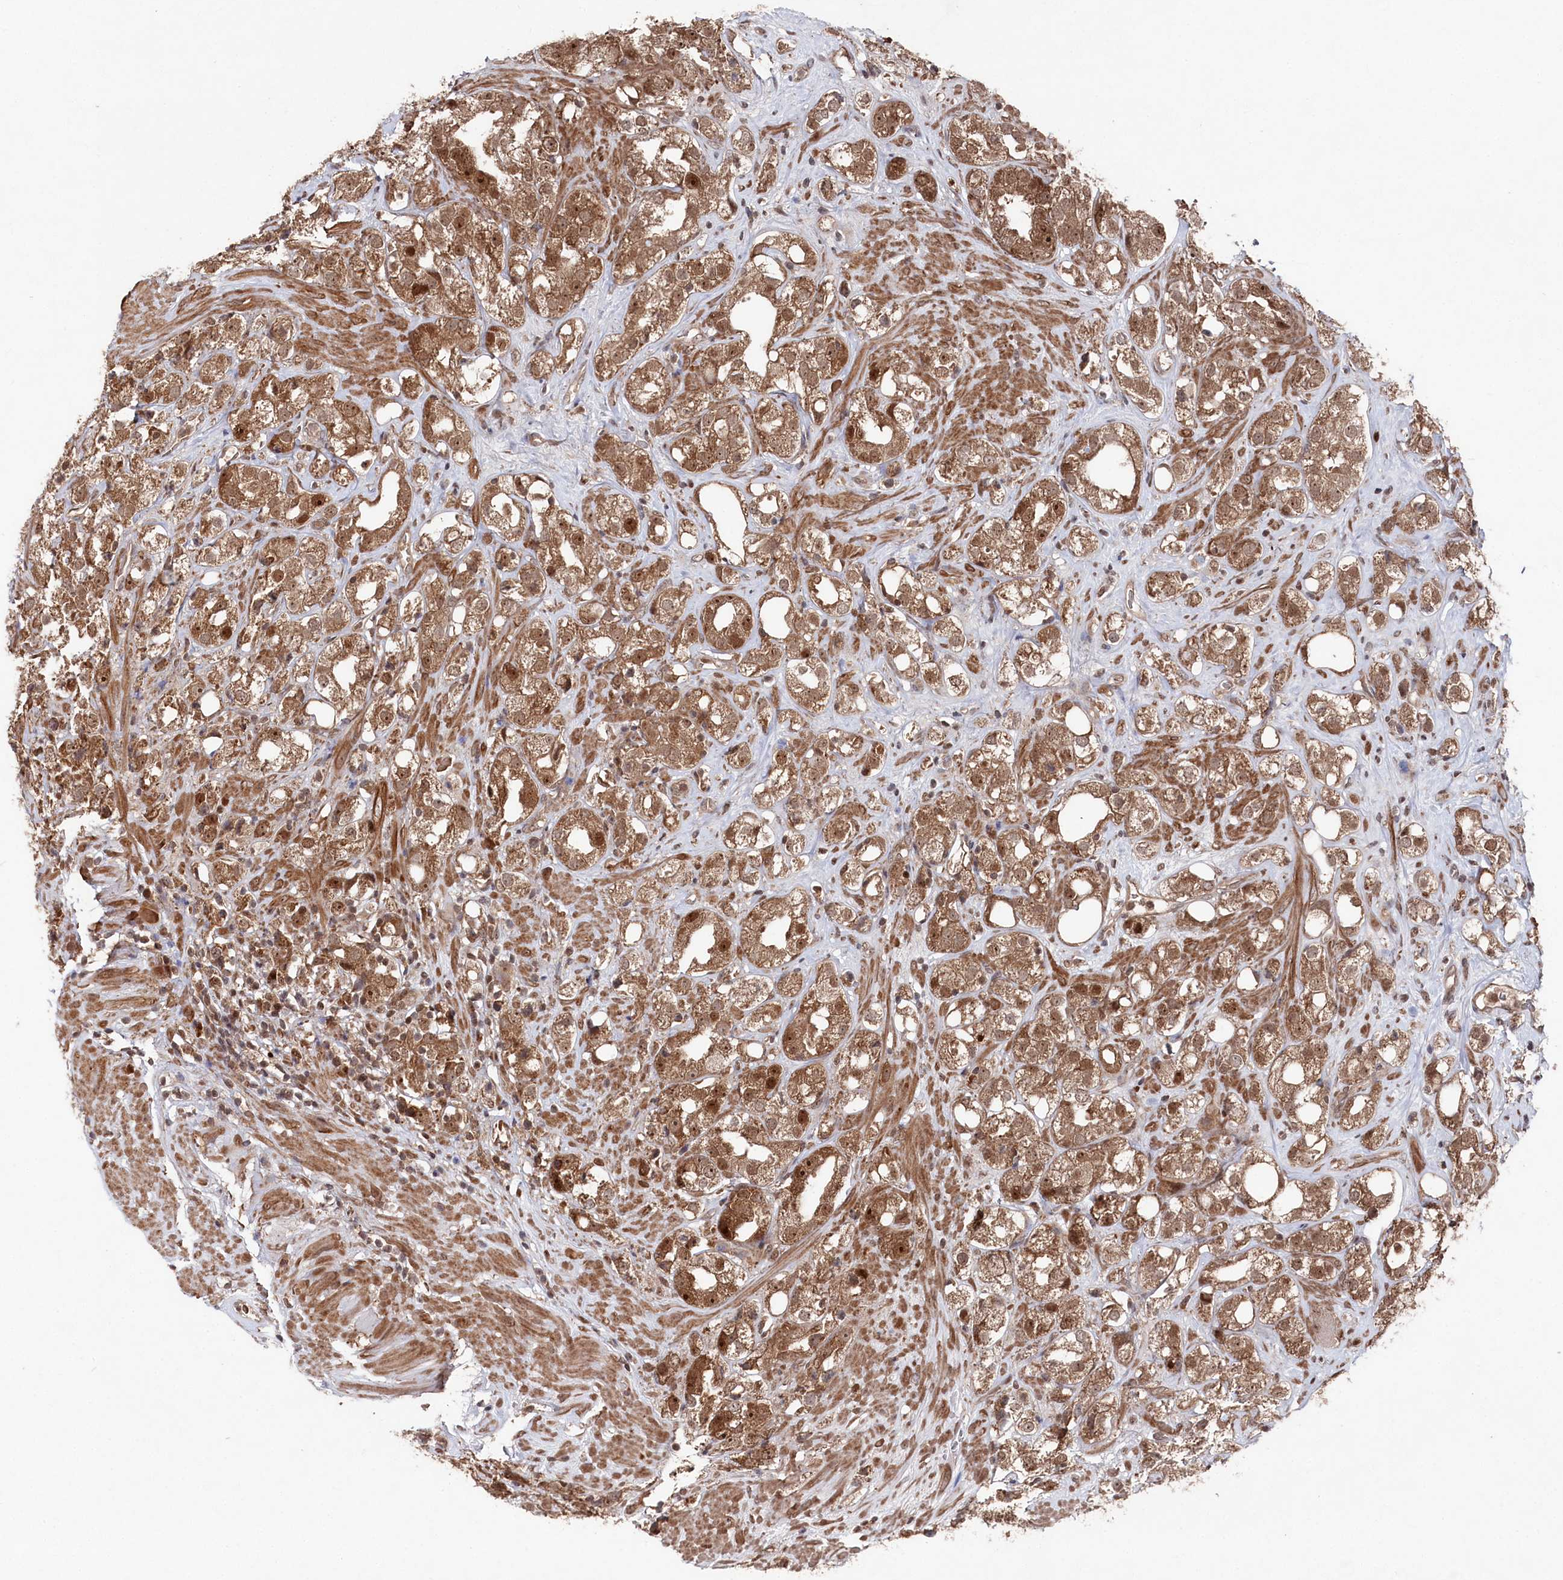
{"staining": {"intensity": "moderate", "quantity": ">75%", "location": "cytoplasmic/membranous,nuclear"}, "tissue": "prostate cancer", "cell_type": "Tumor cells", "image_type": "cancer", "snomed": [{"axis": "morphology", "description": "Adenocarcinoma, NOS"}, {"axis": "topography", "description": "Prostate"}], "caption": "Prostate cancer stained with immunohistochemistry exhibits moderate cytoplasmic/membranous and nuclear staining in approximately >75% of tumor cells. (IHC, brightfield microscopy, high magnification).", "gene": "BORCS7", "patient": {"sex": "male", "age": 79}}